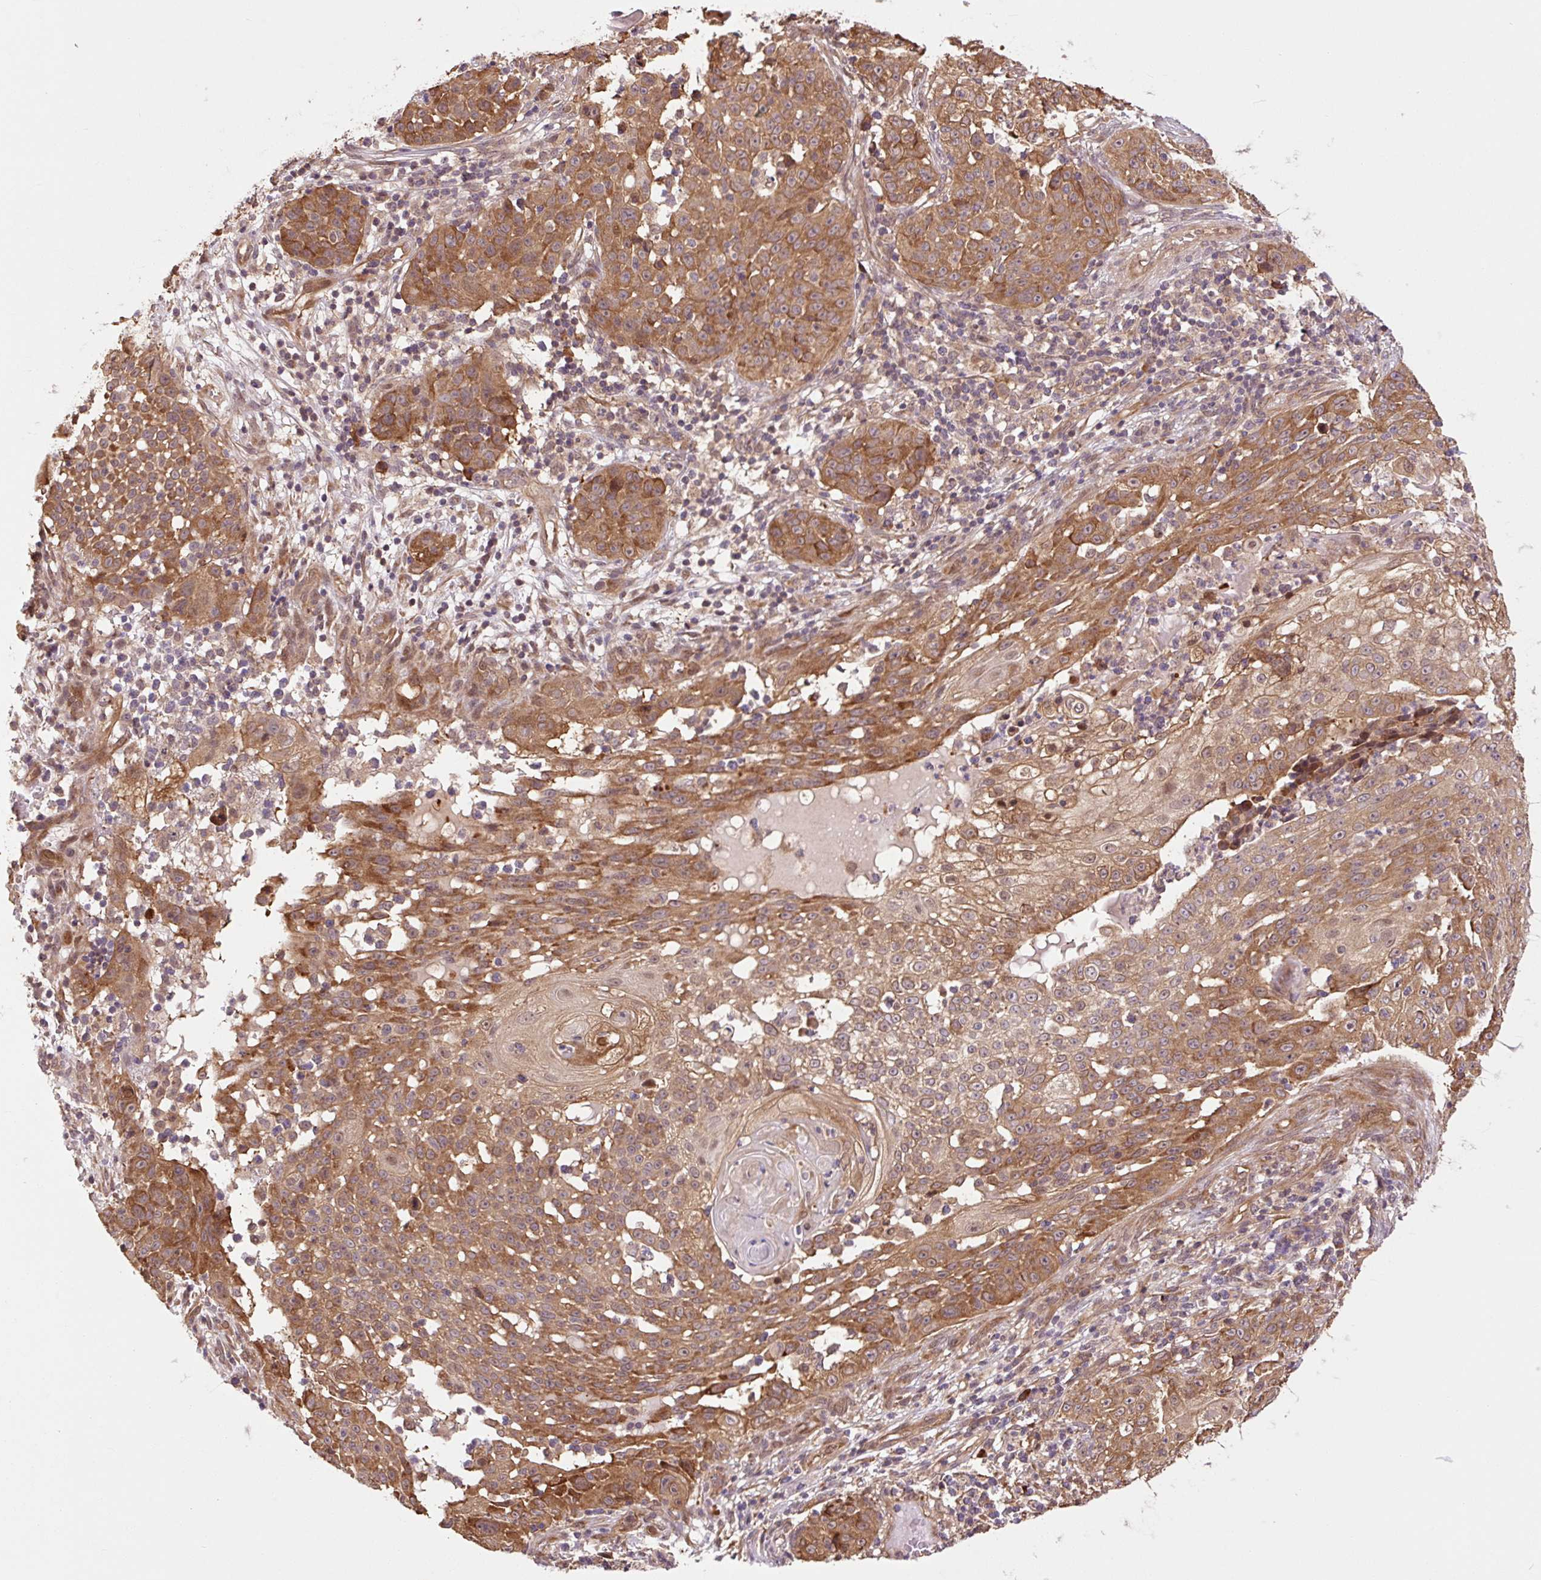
{"staining": {"intensity": "strong", "quantity": ">75%", "location": "cytoplasmic/membranous"}, "tissue": "skin cancer", "cell_type": "Tumor cells", "image_type": "cancer", "snomed": [{"axis": "morphology", "description": "Squamous cell carcinoma, NOS"}, {"axis": "topography", "description": "Skin"}], "caption": "Immunohistochemistry of skin cancer reveals high levels of strong cytoplasmic/membranous positivity in about >75% of tumor cells.", "gene": "TPT1", "patient": {"sex": "male", "age": 24}}